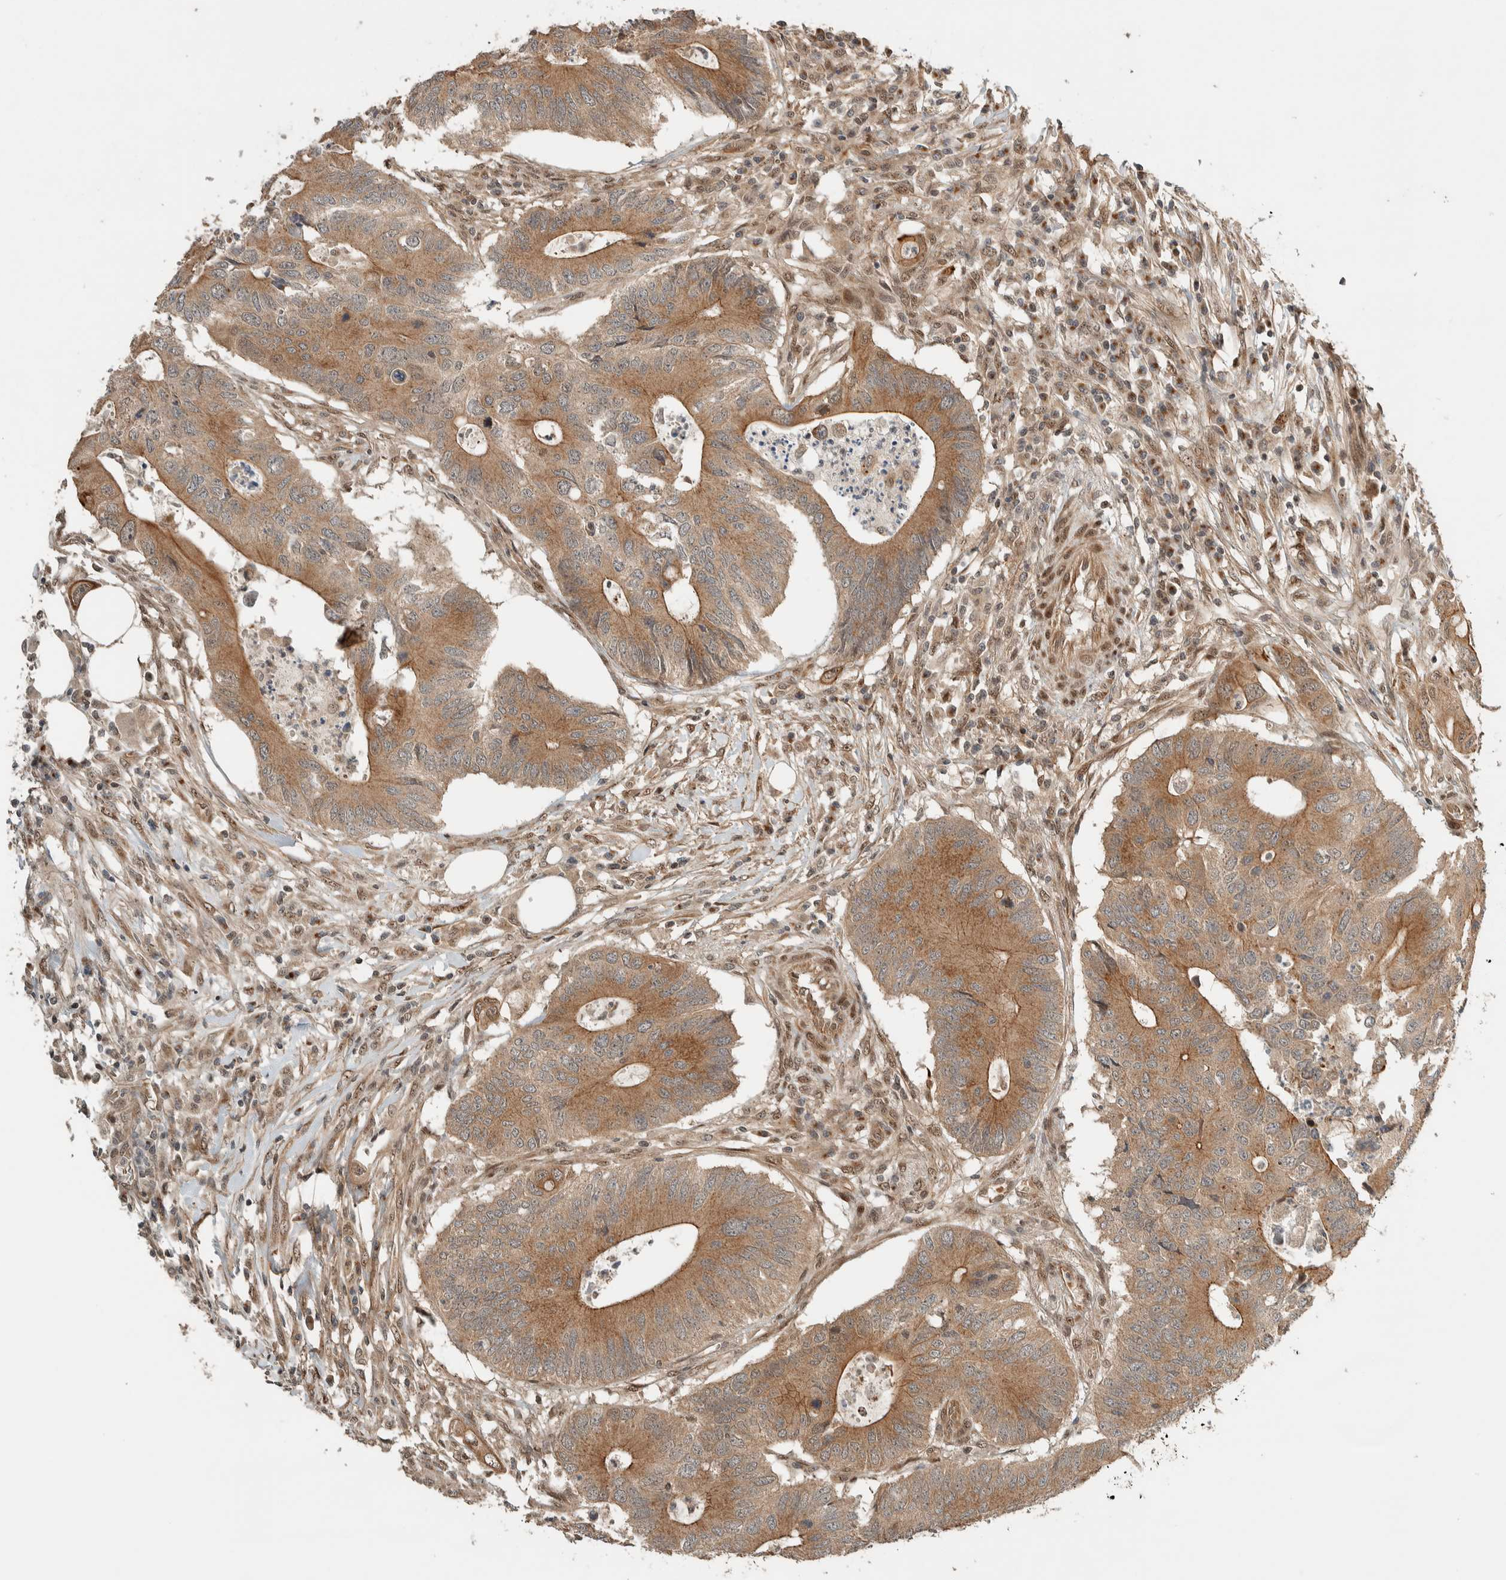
{"staining": {"intensity": "moderate", "quantity": ">75%", "location": "cytoplasmic/membranous"}, "tissue": "colorectal cancer", "cell_type": "Tumor cells", "image_type": "cancer", "snomed": [{"axis": "morphology", "description": "Adenocarcinoma, NOS"}, {"axis": "topography", "description": "Colon"}], "caption": "Protein expression by immunohistochemistry (IHC) shows moderate cytoplasmic/membranous positivity in approximately >75% of tumor cells in adenocarcinoma (colorectal).", "gene": "STXBP4", "patient": {"sex": "male", "age": 71}}